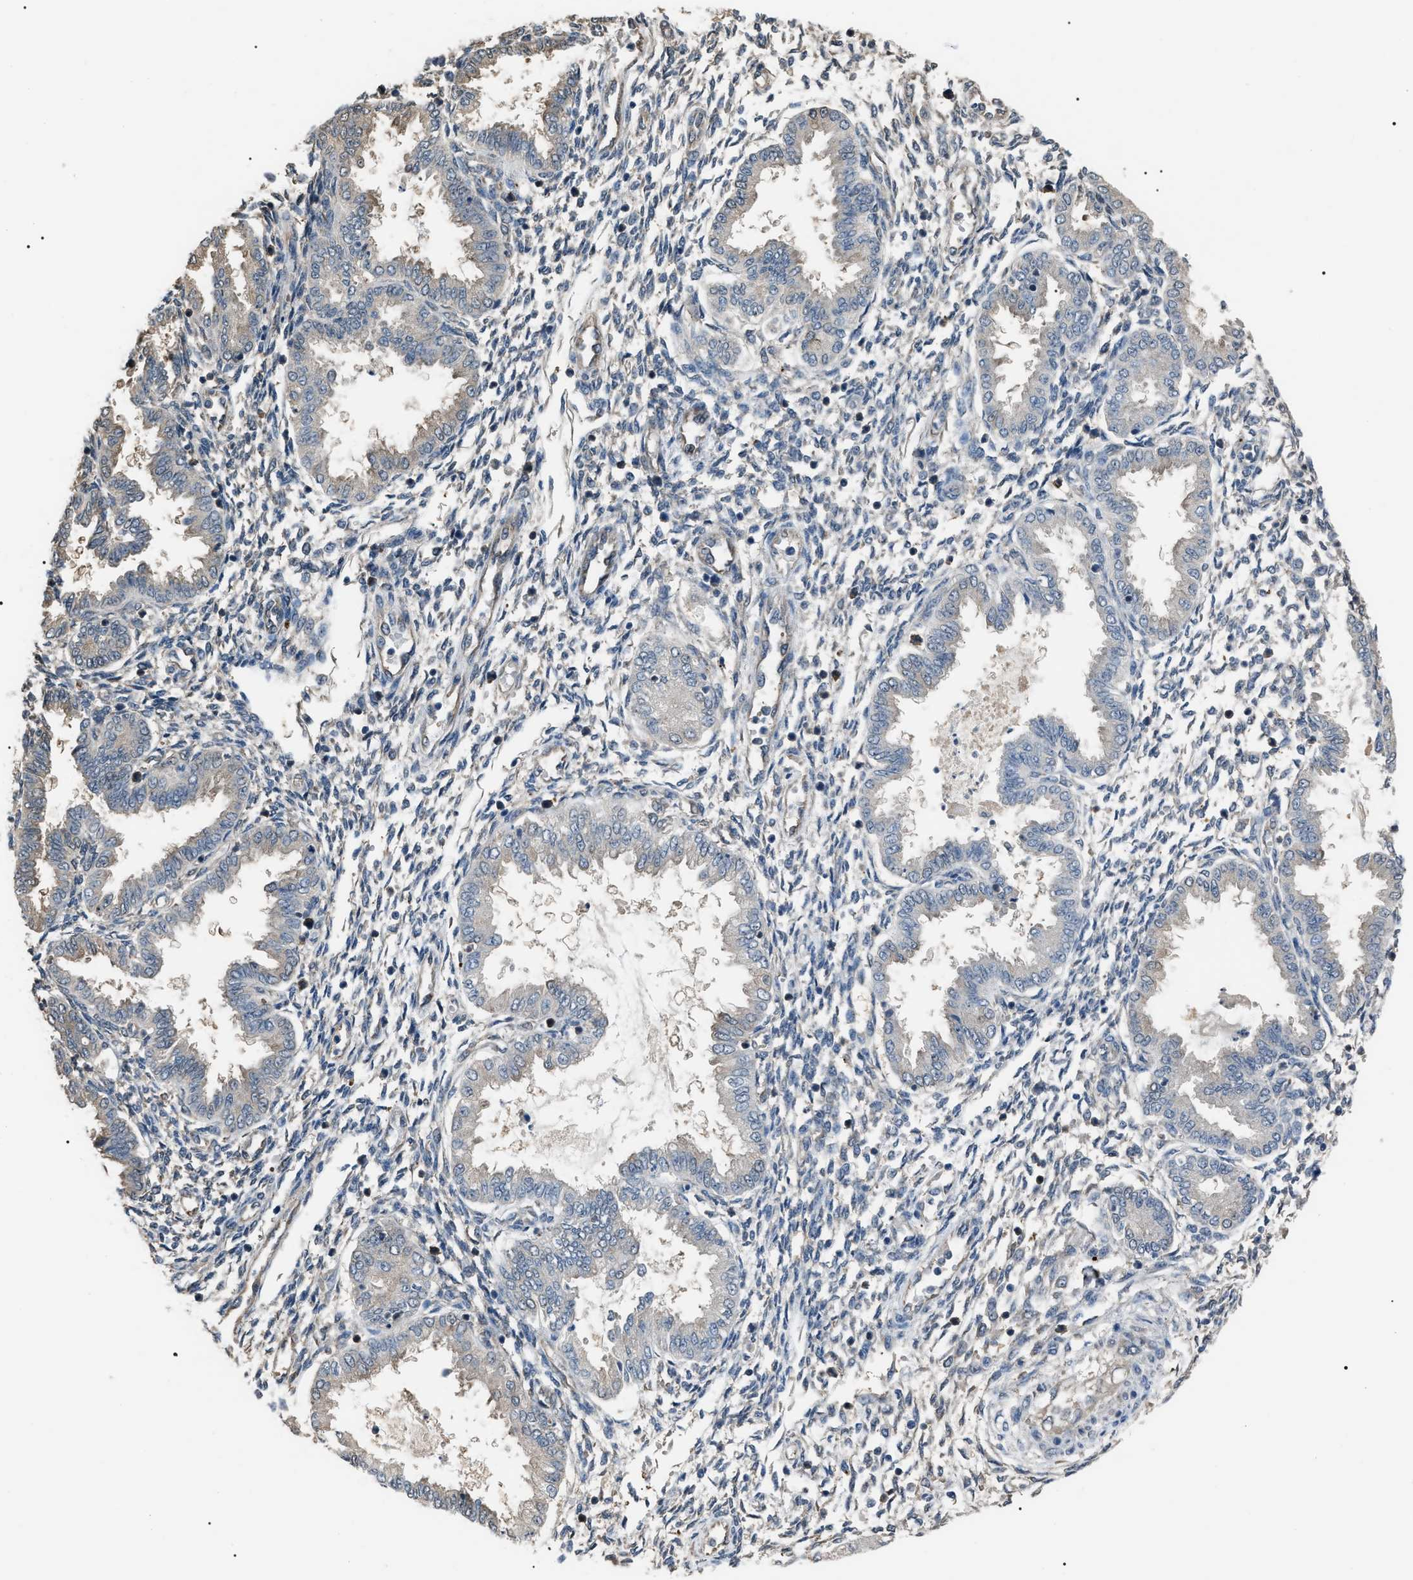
{"staining": {"intensity": "weak", "quantity": "<25%", "location": "cytoplasmic/membranous"}, "tissue": "endometrium", "cell_type": "Cells in endometrial stroma", "image_type": "normal", "snomed": [{"axis": "morphology", "description": "Normal tissue, NOS"}, {"axis": "topography", "description": "Endometrium"}], "caption": "Immunohistochemistry image of benign endometrium: human endometrium stained with DAB shows no significant protein expression in cells in endometrial stroma.", "gene": "PDCD5", "patient": {"sex": "female", "age": 33}}